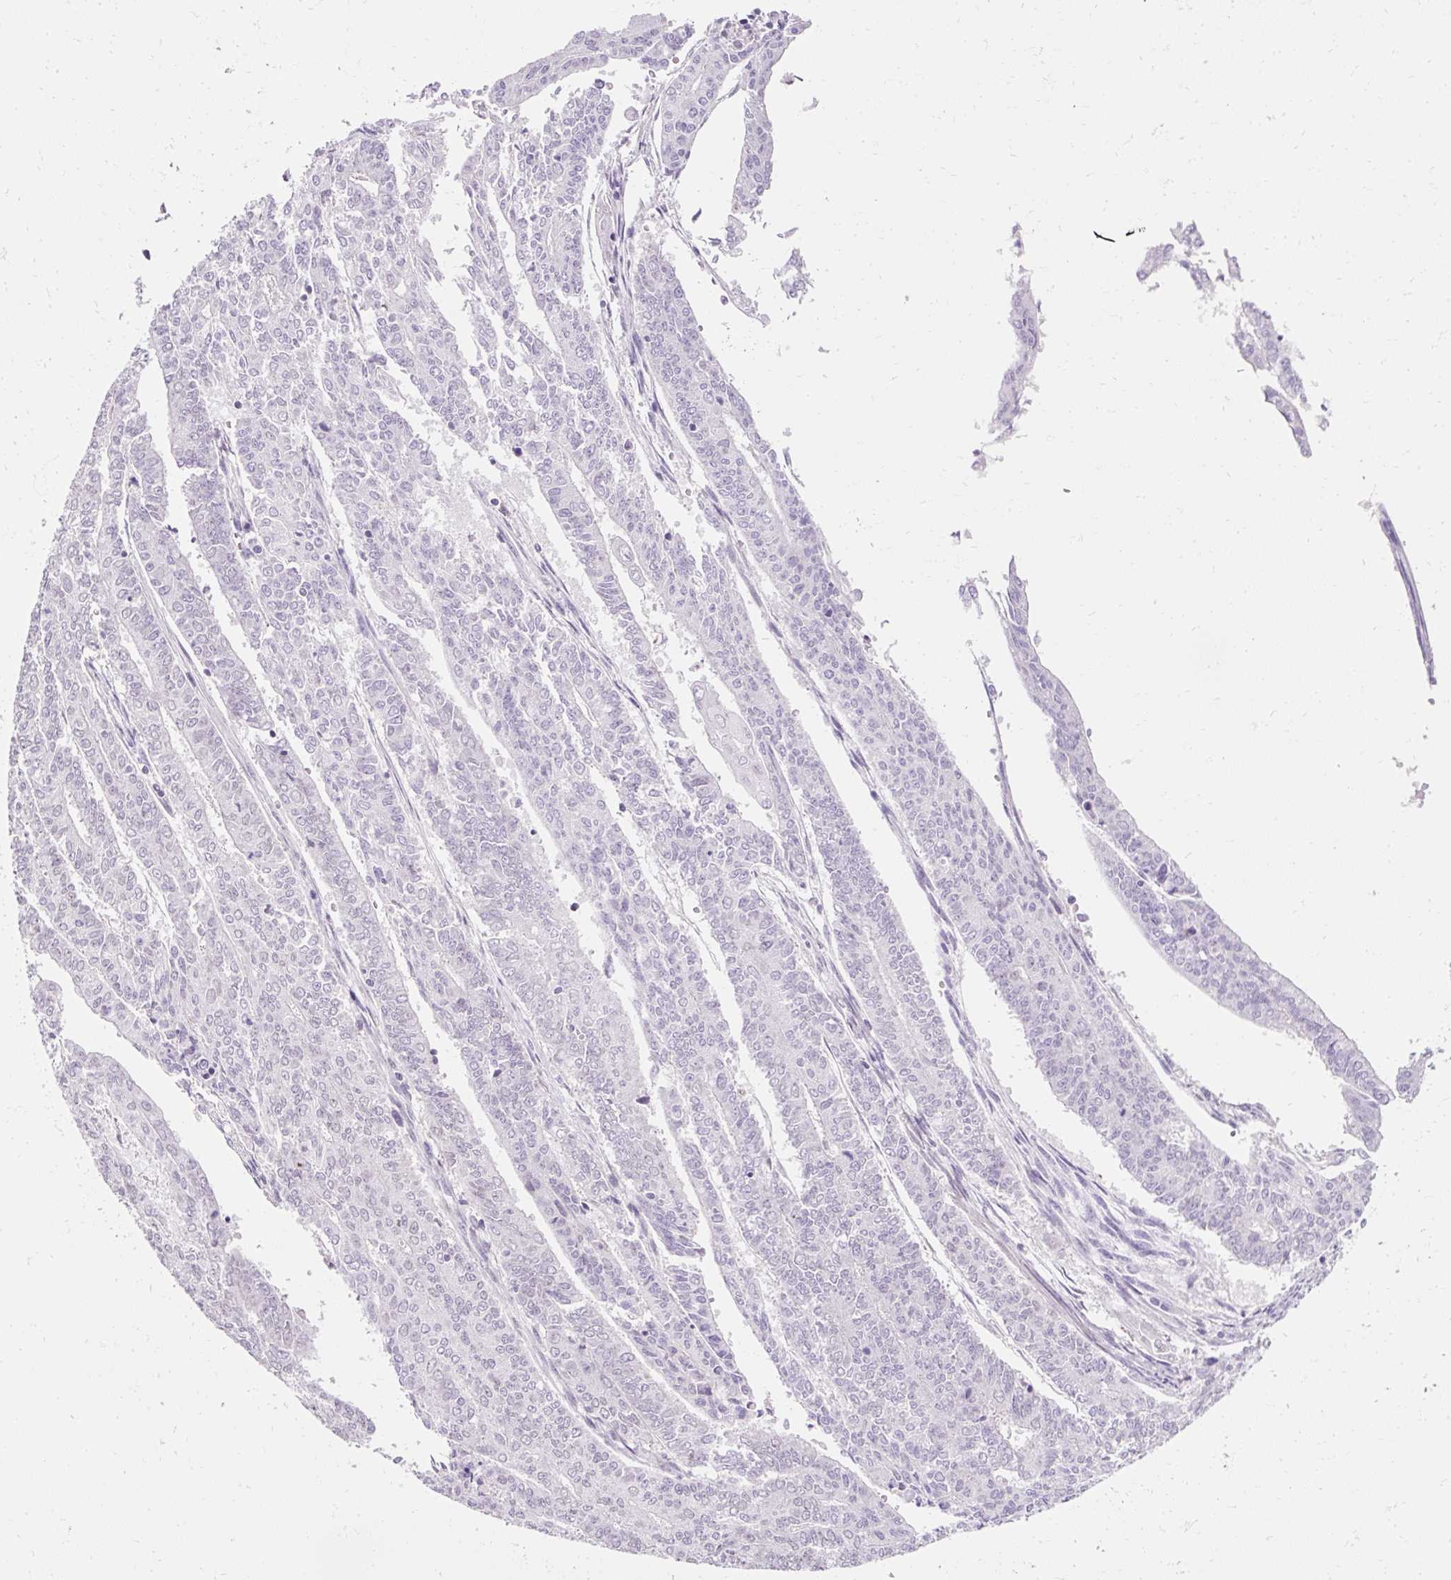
{"staining": {"intensity": "weak", "quantity": "<25%", "location": "cytoplasmic/membranous,nuclear"}, "tissue": "endometrial cancer", "cell_type": "Tumor cells", "image_type": "cancer", "snomed": [{"axis": "morphology", "description": "Adenocarcinoma, NOS"}, {"axis": "topography", "description": "Endometrium"}], "caption": "The IHC image has no significant positivity in tumor cells of endometrial cancer tissue.", "gene": "ZNF610", "patient": {"sex": "female", "age": 59}}